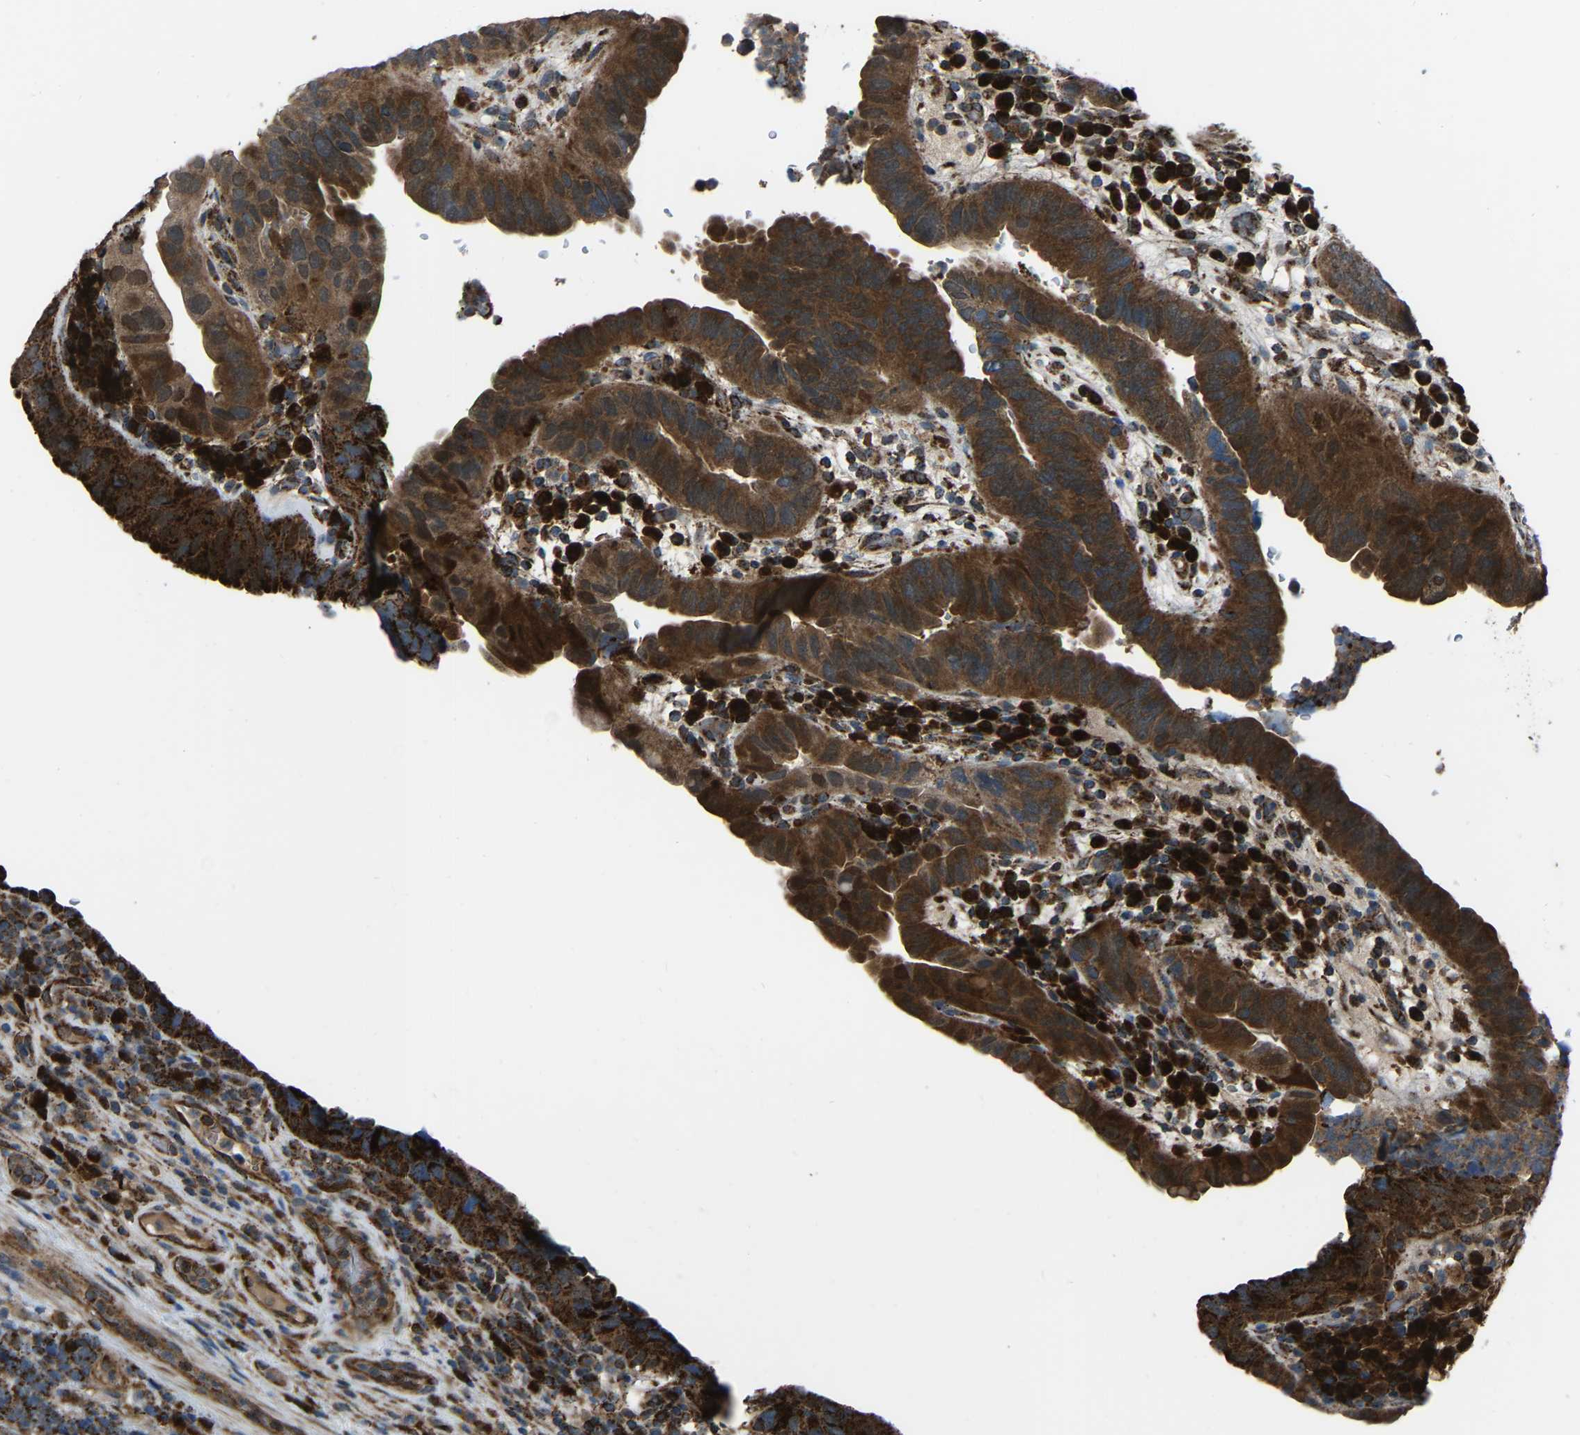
{"staining": {"intensity": "strong", "quantity": ">75%", "location": "cytoplasmic/membranous"}, "tissue": "urothelial cancer", "cell_type": "Tumor cells", "image_type": "cancer", "snomed": [{"axis": "morphology", "description": "Urothelial carcinoma, High grade"}, {"axis": "topography", "description": "Urinary bladder"}], "caption": "IHC of human urothelial cancer demonstrates high levels of strong cytoplasmic/membranous expression in about >75% of tumor cells.", "gene": "AKR1A1", "patient": {"sex": "female", "age": 82}}